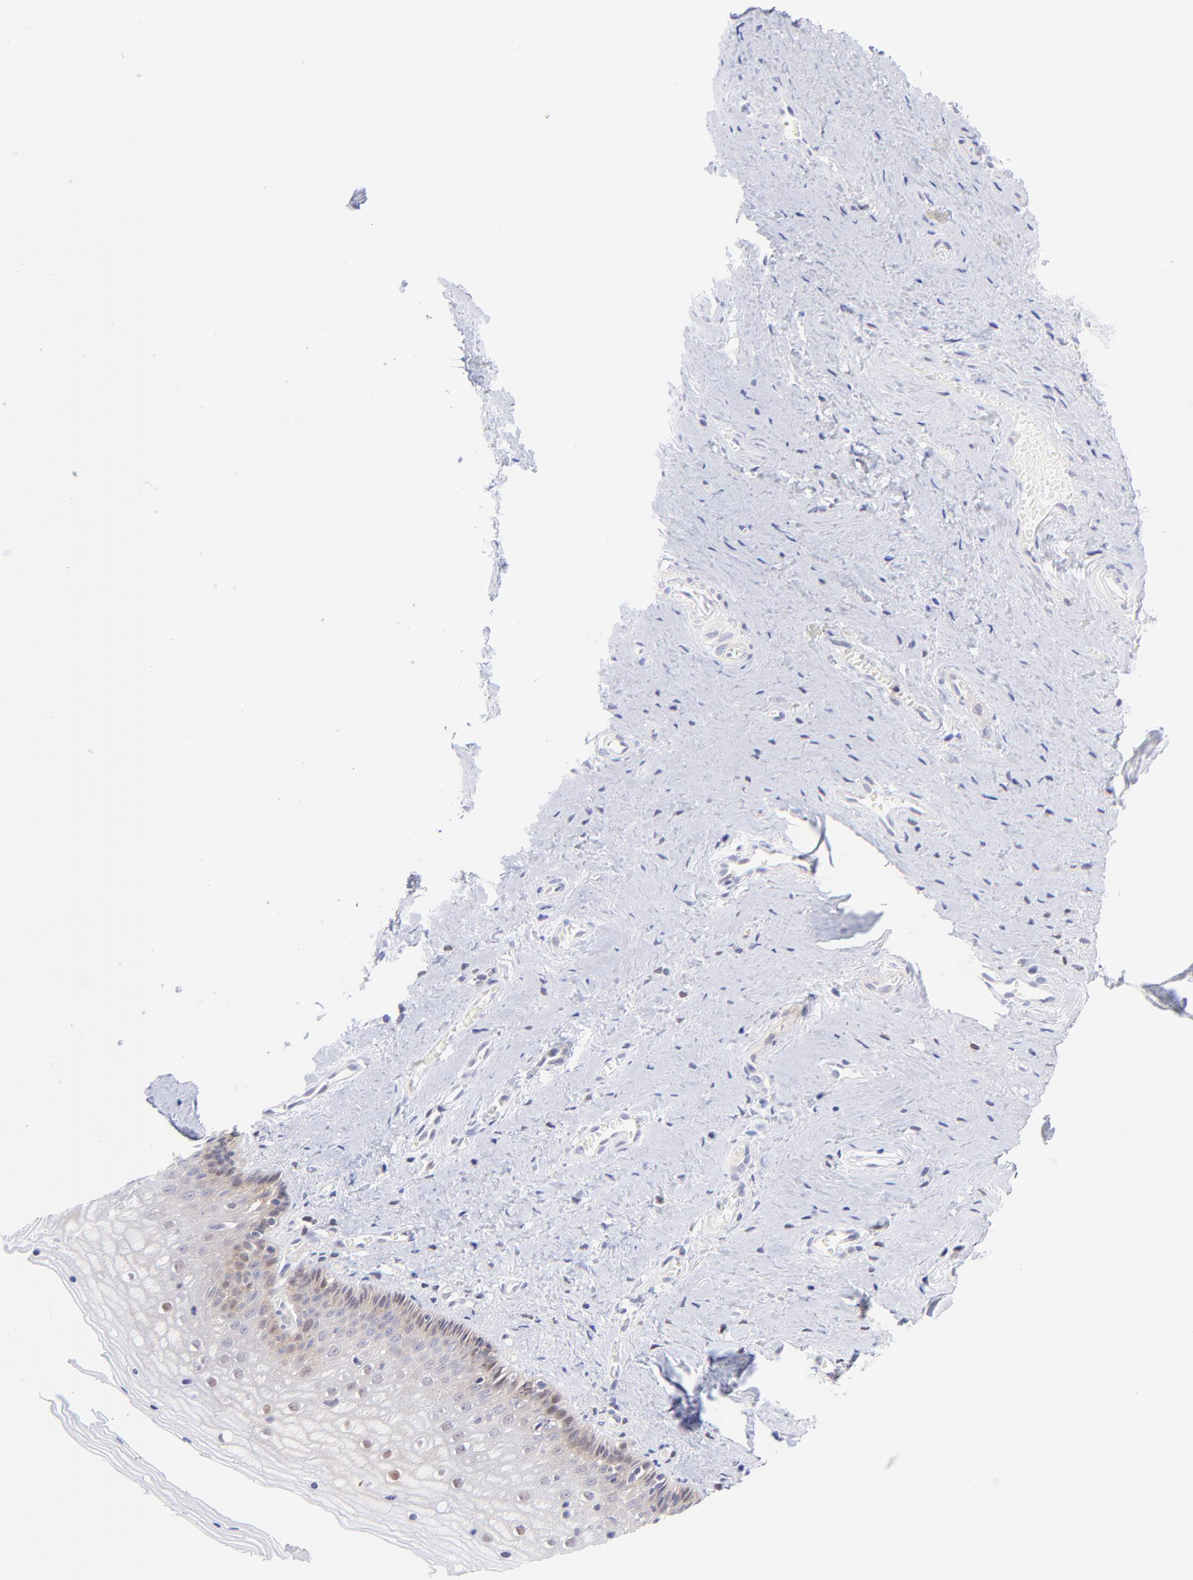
{"staining": {"intensity": "weak", "quantity": "25%-75%", "location": "cytoplasmic/membranous,nuclear"}, "tissue": "vagina", "cell_type": "Squamous epithelial cells", "image_type": "normal", "snomed": [{"axis": "morphology", "description": "Normal tissue, NOS"}, {"axis": "topography", "description": "Vagina"}], "caption": "An image of vagina stained for a protein demonstrates weak cytoplasmic/membranous,nuclear brown staining in squamous epithelial cells. Ihc stains the protein in brown and the nuclei are stained blue.", "gene": "PBDC1", "patient": {"sex": "female", "age": 46}}